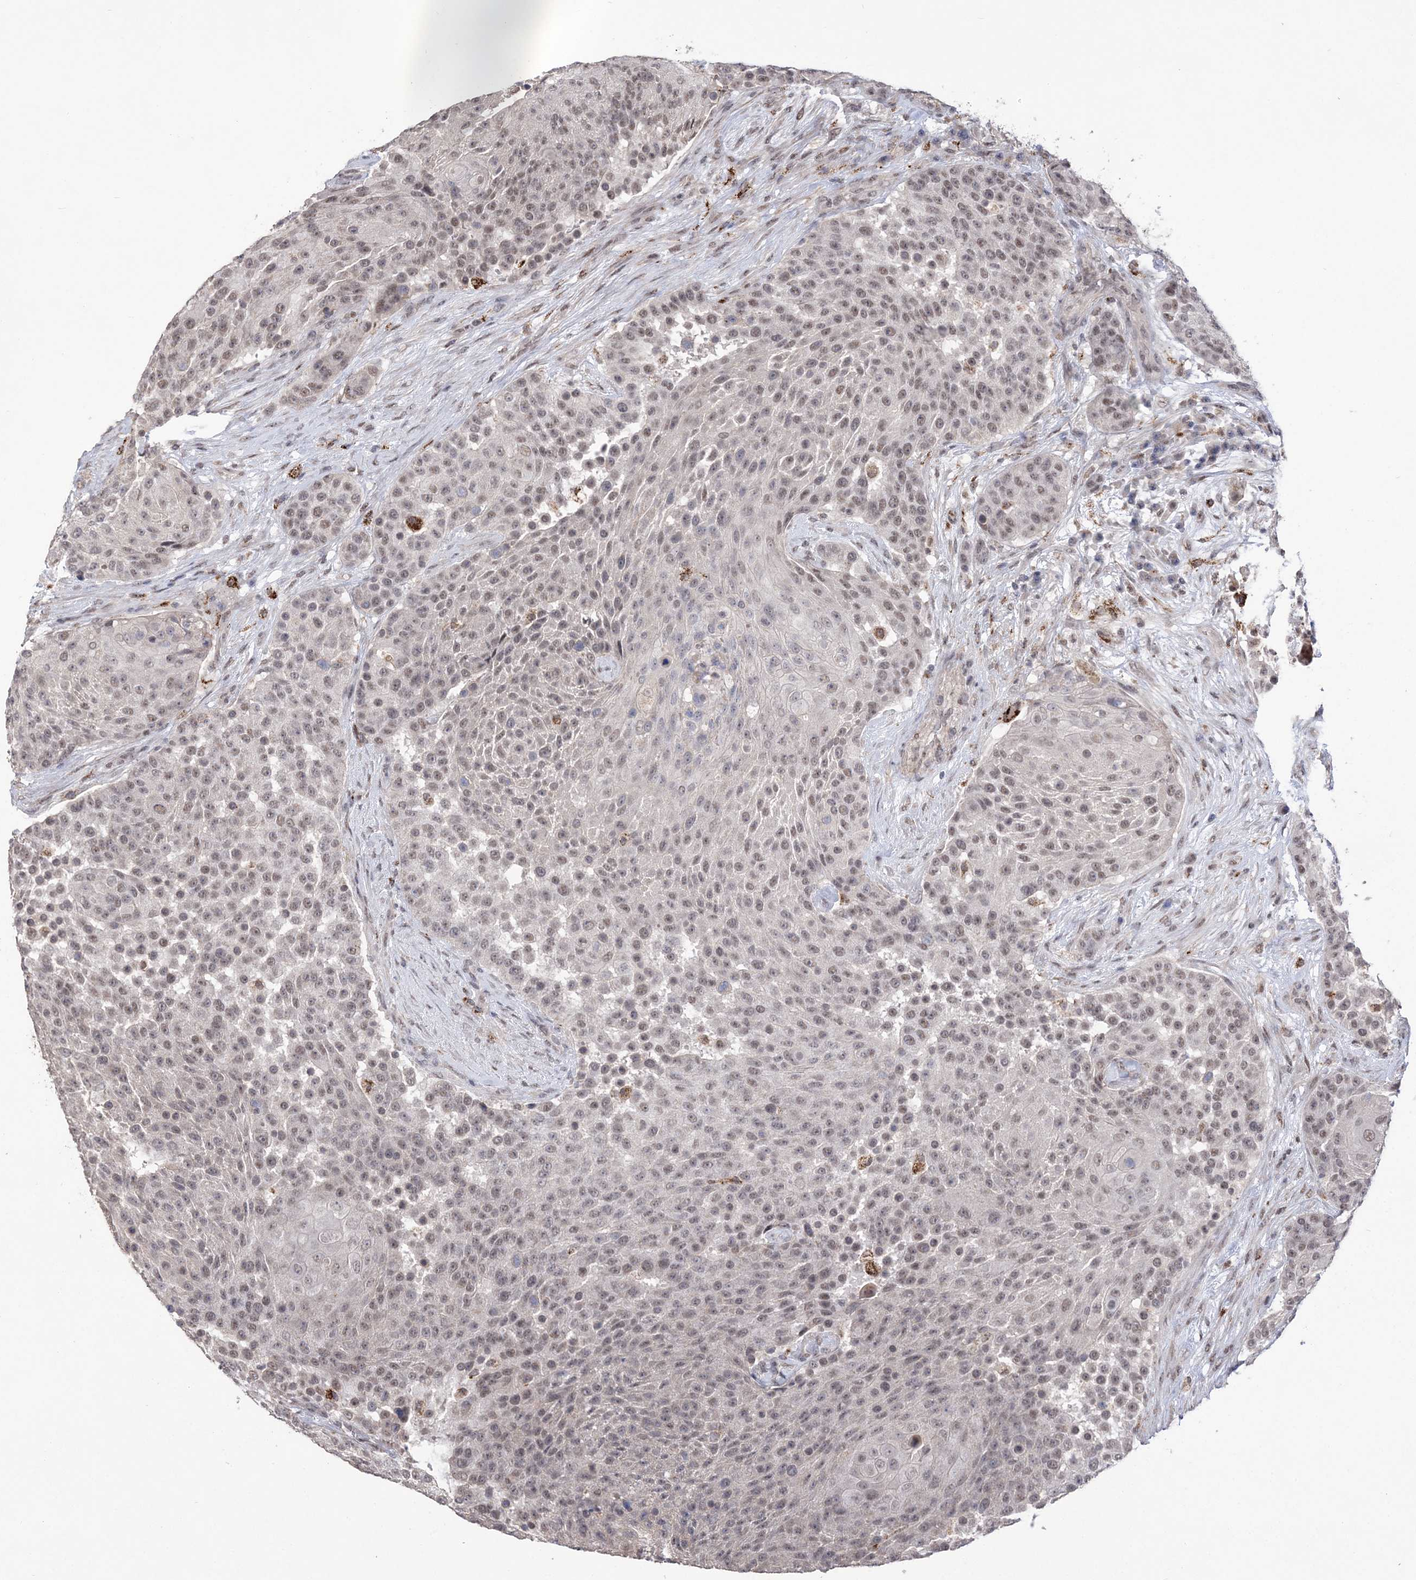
{"staining": {"intensity": "weak", "quantity": ">75%", "location": "nuclear"}, "tissue": "urothelial cancer", "cell_type": "Tumor cells", "image_type": "cancer", "snomed": [{"axis": "morphology", "description": "Urothelial carcinoma, High grade"}, {"axis": "topography", "description": "Urinary bladder"}], "caption": "This image reveals immunohistochemistry (IHC) staining of high-grade urothelial carcinoma, with low weak nuclear positivity in approximately >75% of tumor cells.", "gene": "BOD1L1", "patient": {"sex": "female", "age": 63}}